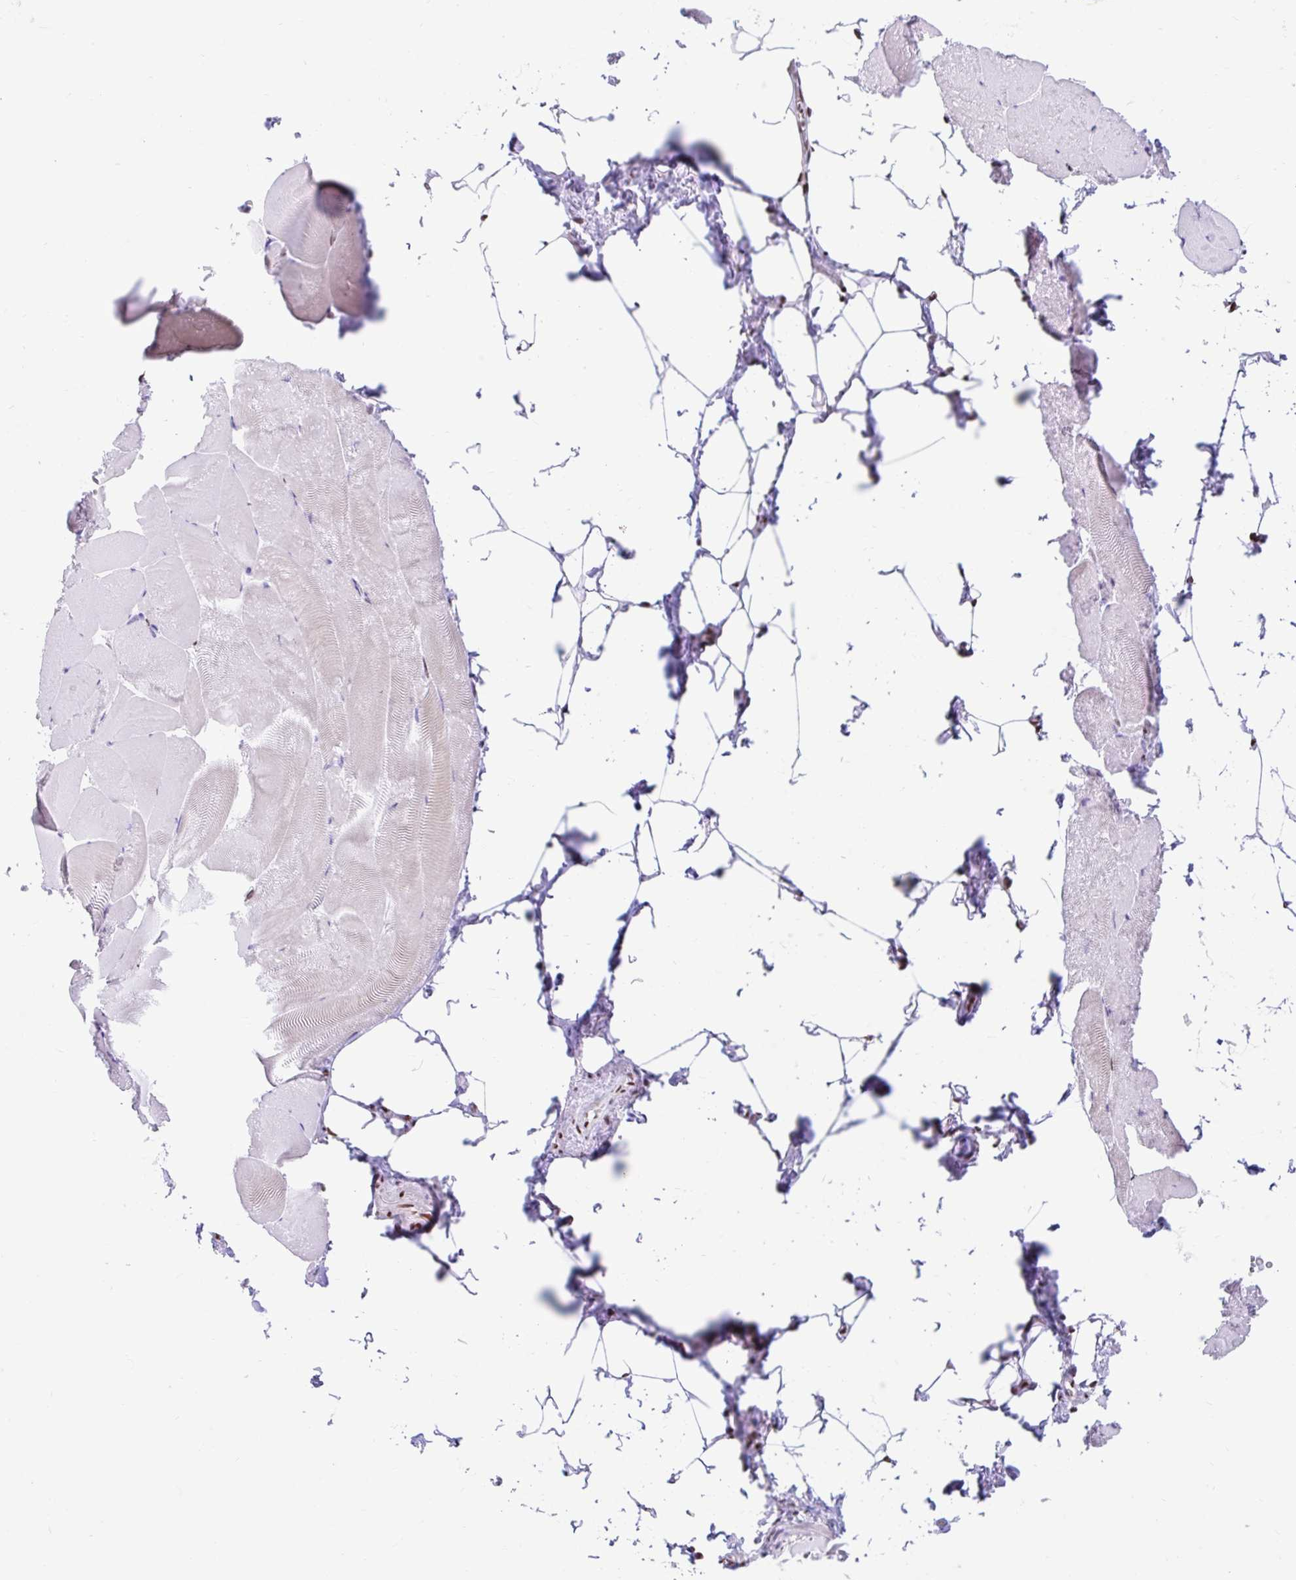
{"staining": {"intensity": "moderate", "quantity": "25%-75%", "location": "nuclear"}, "tissue": "skeletal muscle", "cell_type": "Myocytes", "image_type": "normal", "snomed": [{"axis": "morphology", "description": "Normal tissue, NOS"}, {"axis": "topography", "description": "Skeletal muscle"}], "caption": "Immunohistochemical staining of benign skeletal muscle displays moderate nuclear protein positivity in about 25%-75% of myocytes. The staining is performed using DAB brown chromogen to label protein expression. The nuclei are counter-stained blue using hematoxylin.", "gene": "KHDRBS1", "patient": {"sex": "female", "age": 64}}